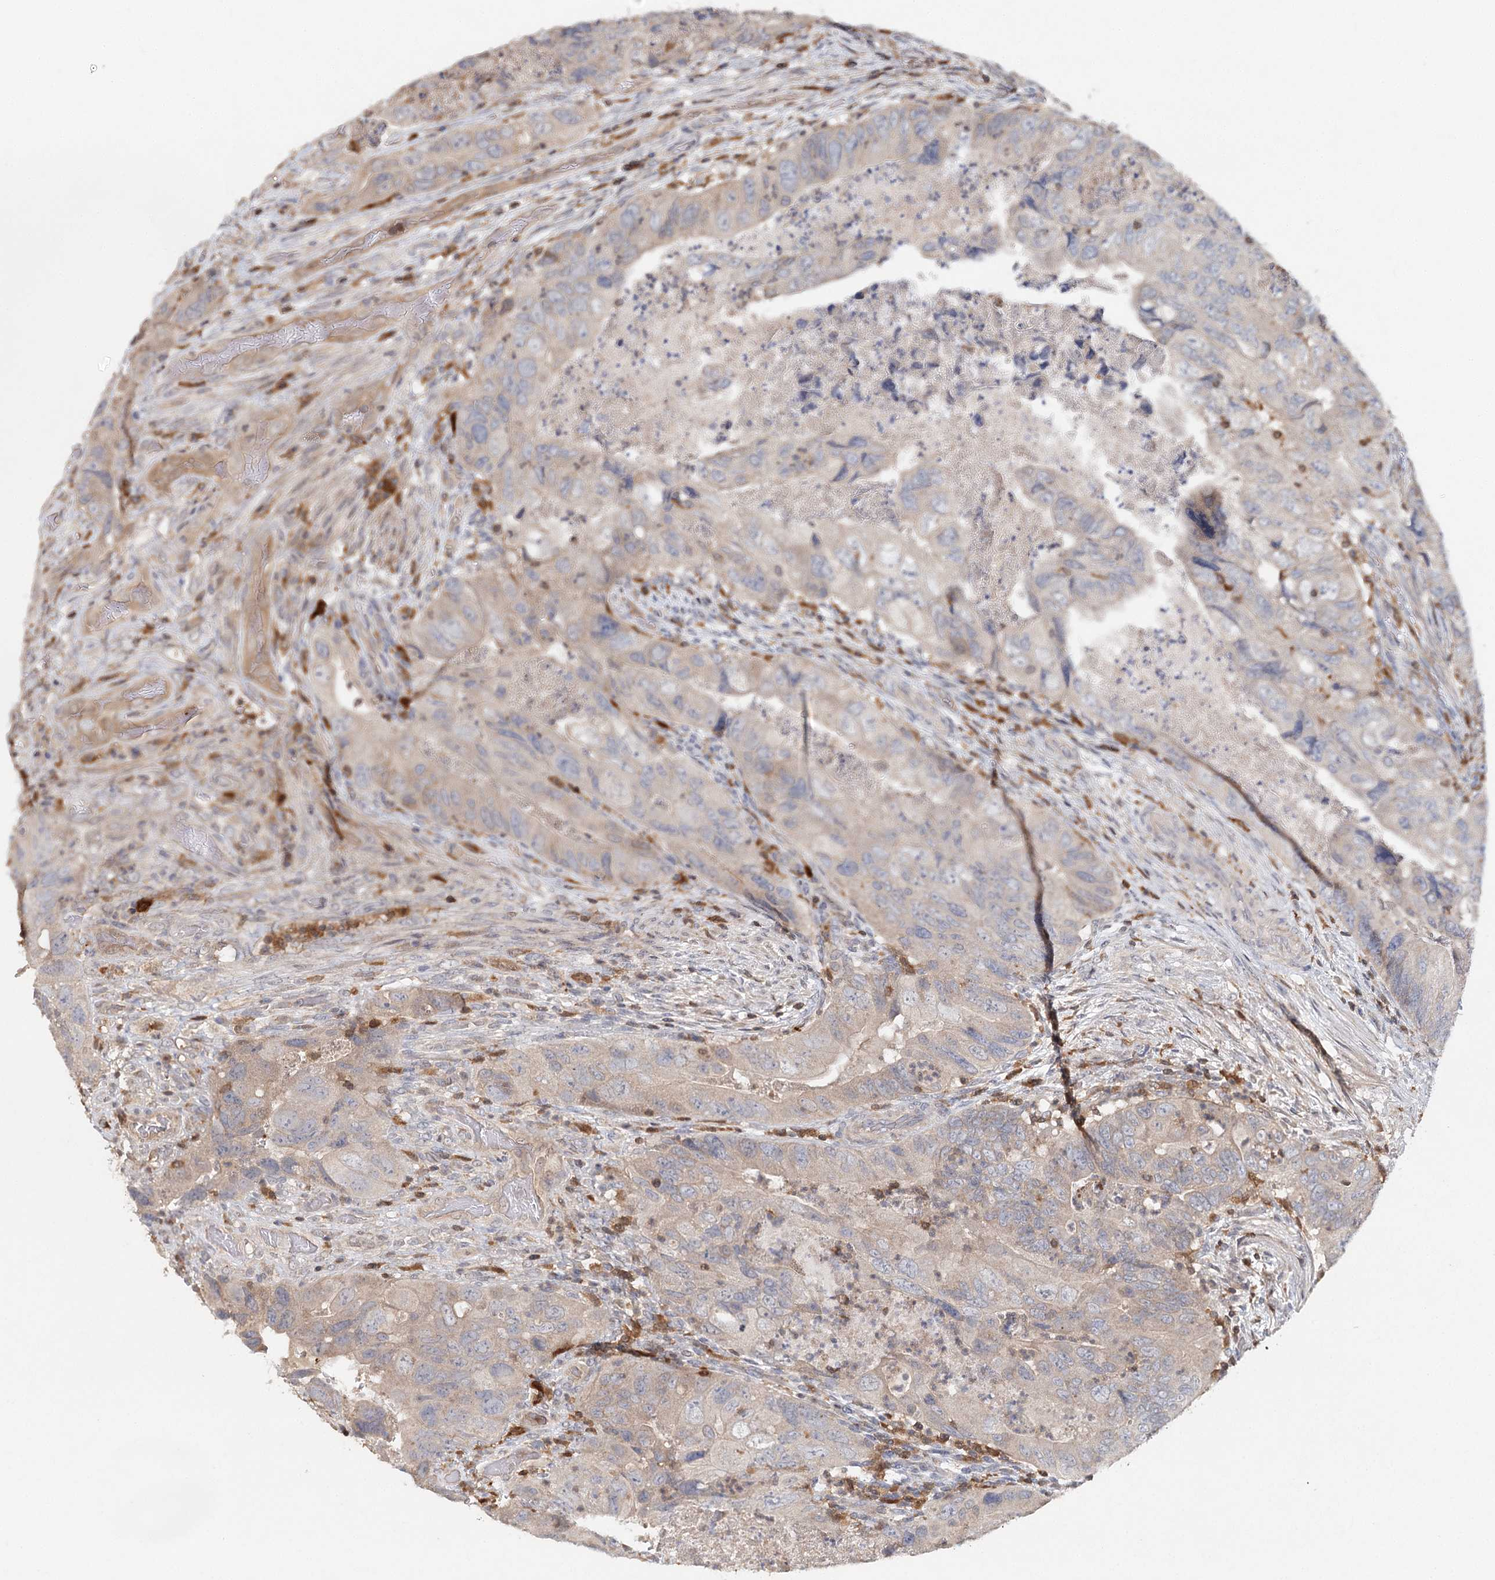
{"staining": {"intensity": "weak", "quantity": "25%-75%", "location": "cytoplasmic/membranous"}, "tissue": "colorectal cancer", "cell_type": "Tumor cells", "image_type": "cancer", "snomed": [{"axis": "morphology", "description": "Adenocarcinoma, NOS"}, {"axis": "topography", "description": "Rectum"}], "caption": "The micrograph displays staining of colorectal cancer, revealing weak cytoplasmic/membranous protein staining (brown color) within tumor cells.", "gene": "SLC41A2", "patient": {"sex": "male", "age": 63}}